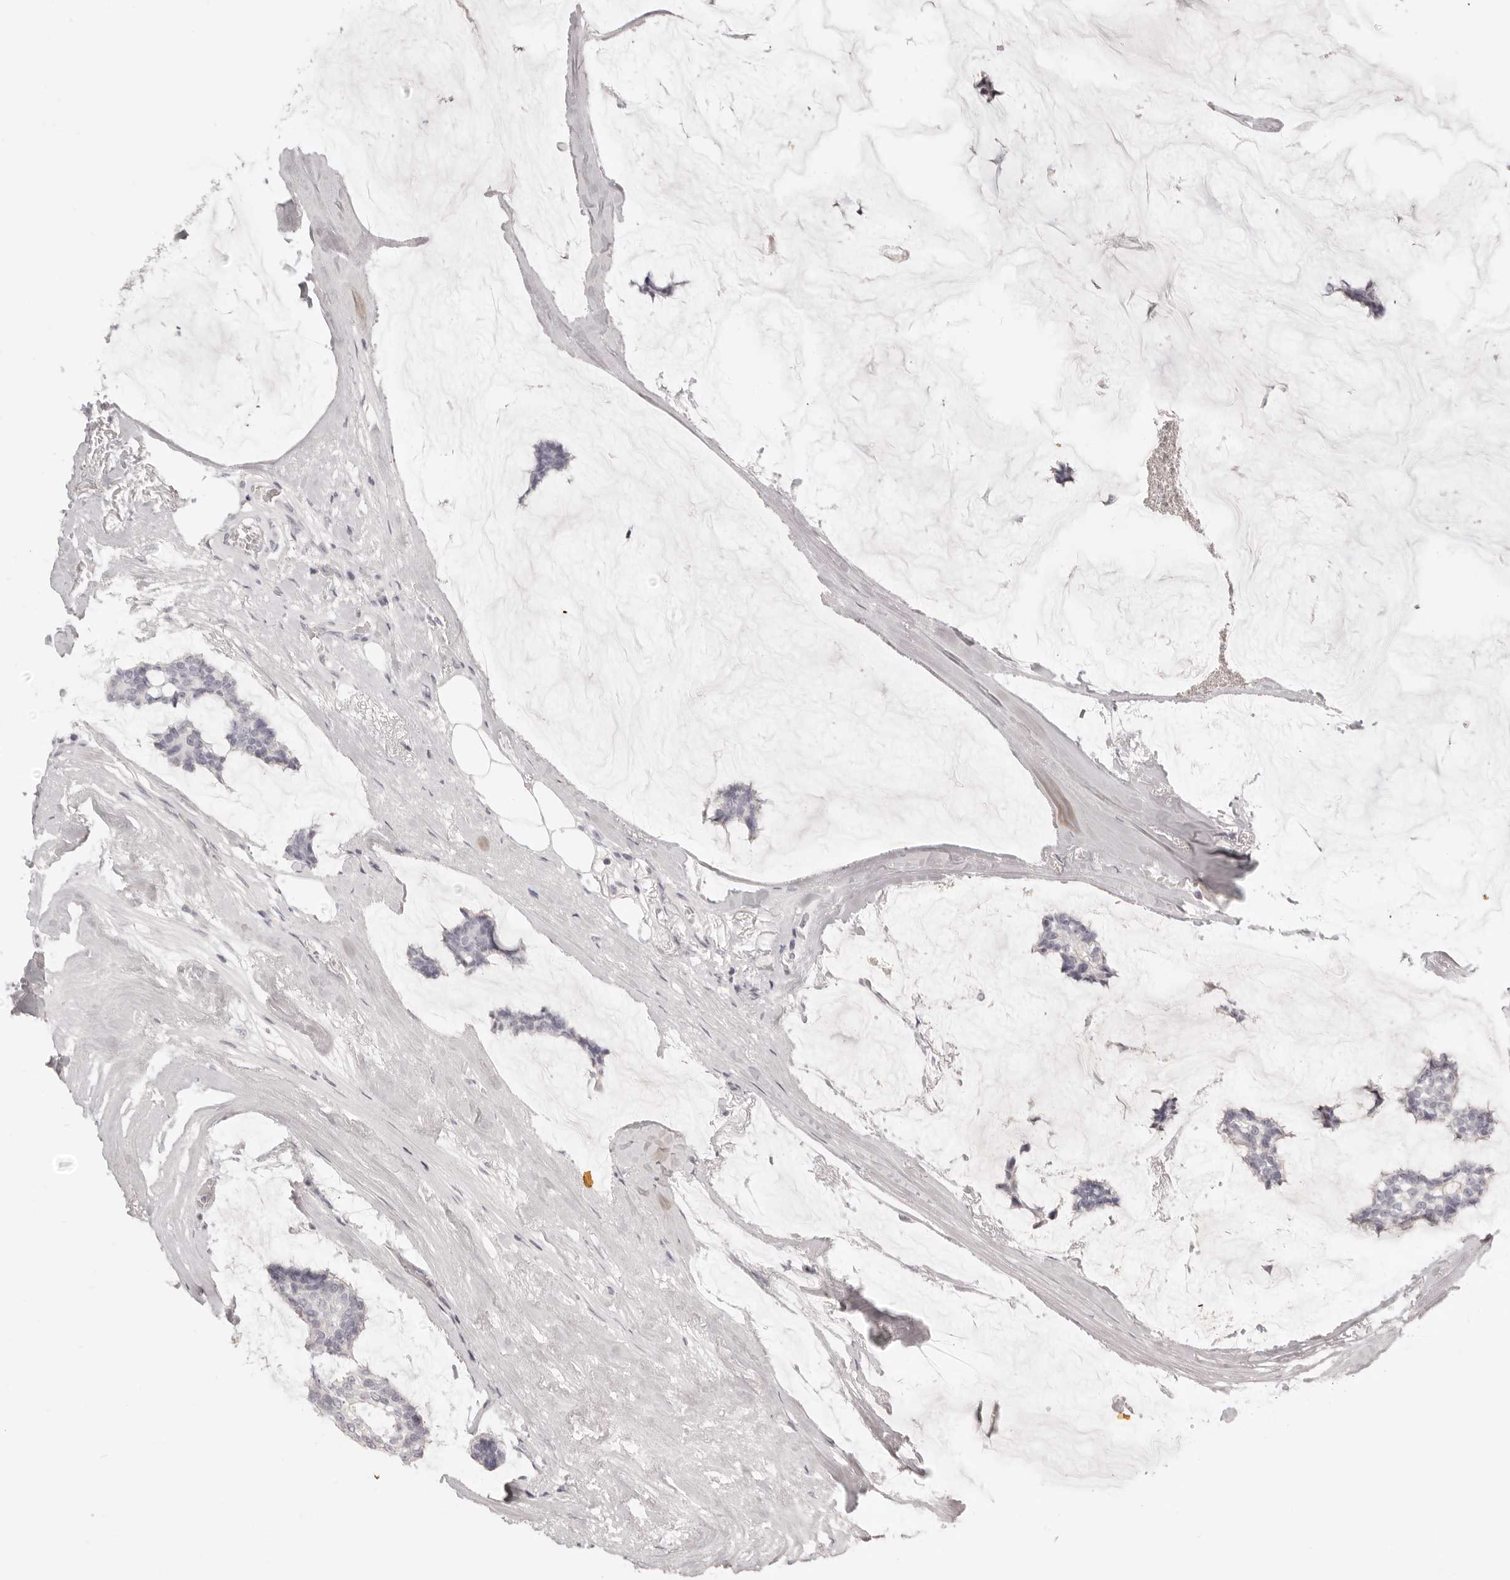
{"staining": {"intensity": "negative", "quantity": "none", "location": "none"}, "tissue": "breast cancer", "cell_type": "Tumor cells", "image_type": "cancer", "snomed": [{"axis": "morphology", "description": "Duct carcinoma"}, {"axis": "topography", "description": "Breast"}], "caption": "Tumor cells show no significant protein expression in breast invasive ductal carcinoma.", "gene": "FABP1", "patient": {"sex": "female", "age": 93}}